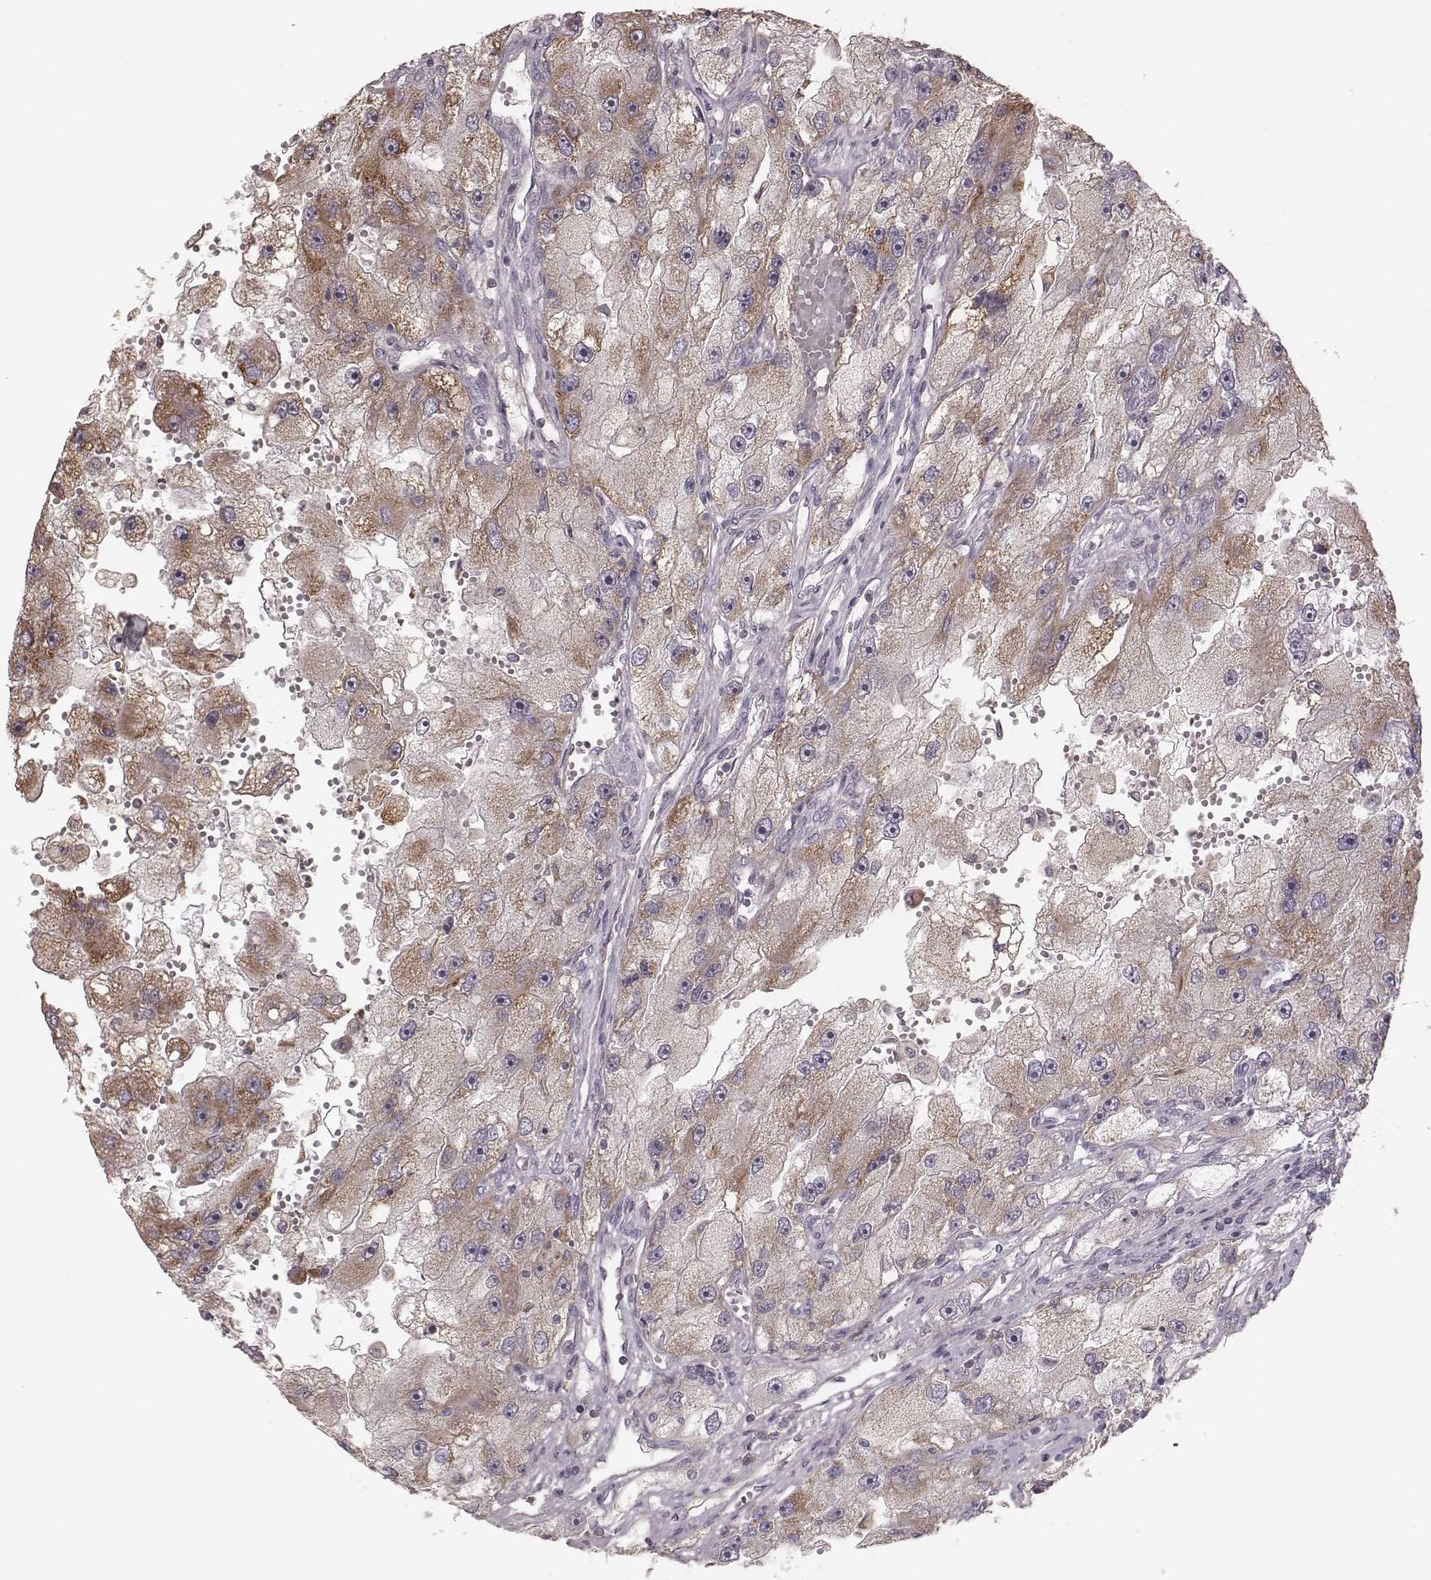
{"staining": {"intensity": "moderate", "quantity": "25%-75%", "location": "cytoplasmic/membranous"}, "tissue": "renal cancer", "cell_type": "Tumor cells", "image_type": "cancer", "snomed": [{"axis": "morphology", "description": "Adenocarcinoma, NOS"}, {"axis": "topography", "description": "Kidney"}], "caption": "This is an image of IHC staining of renal cancer, which shows moderate staining in the cytoplasmic/membranous of tumor cells.", "gene": "MRPS27", "patient": {"sex": "male", "age": 63}}